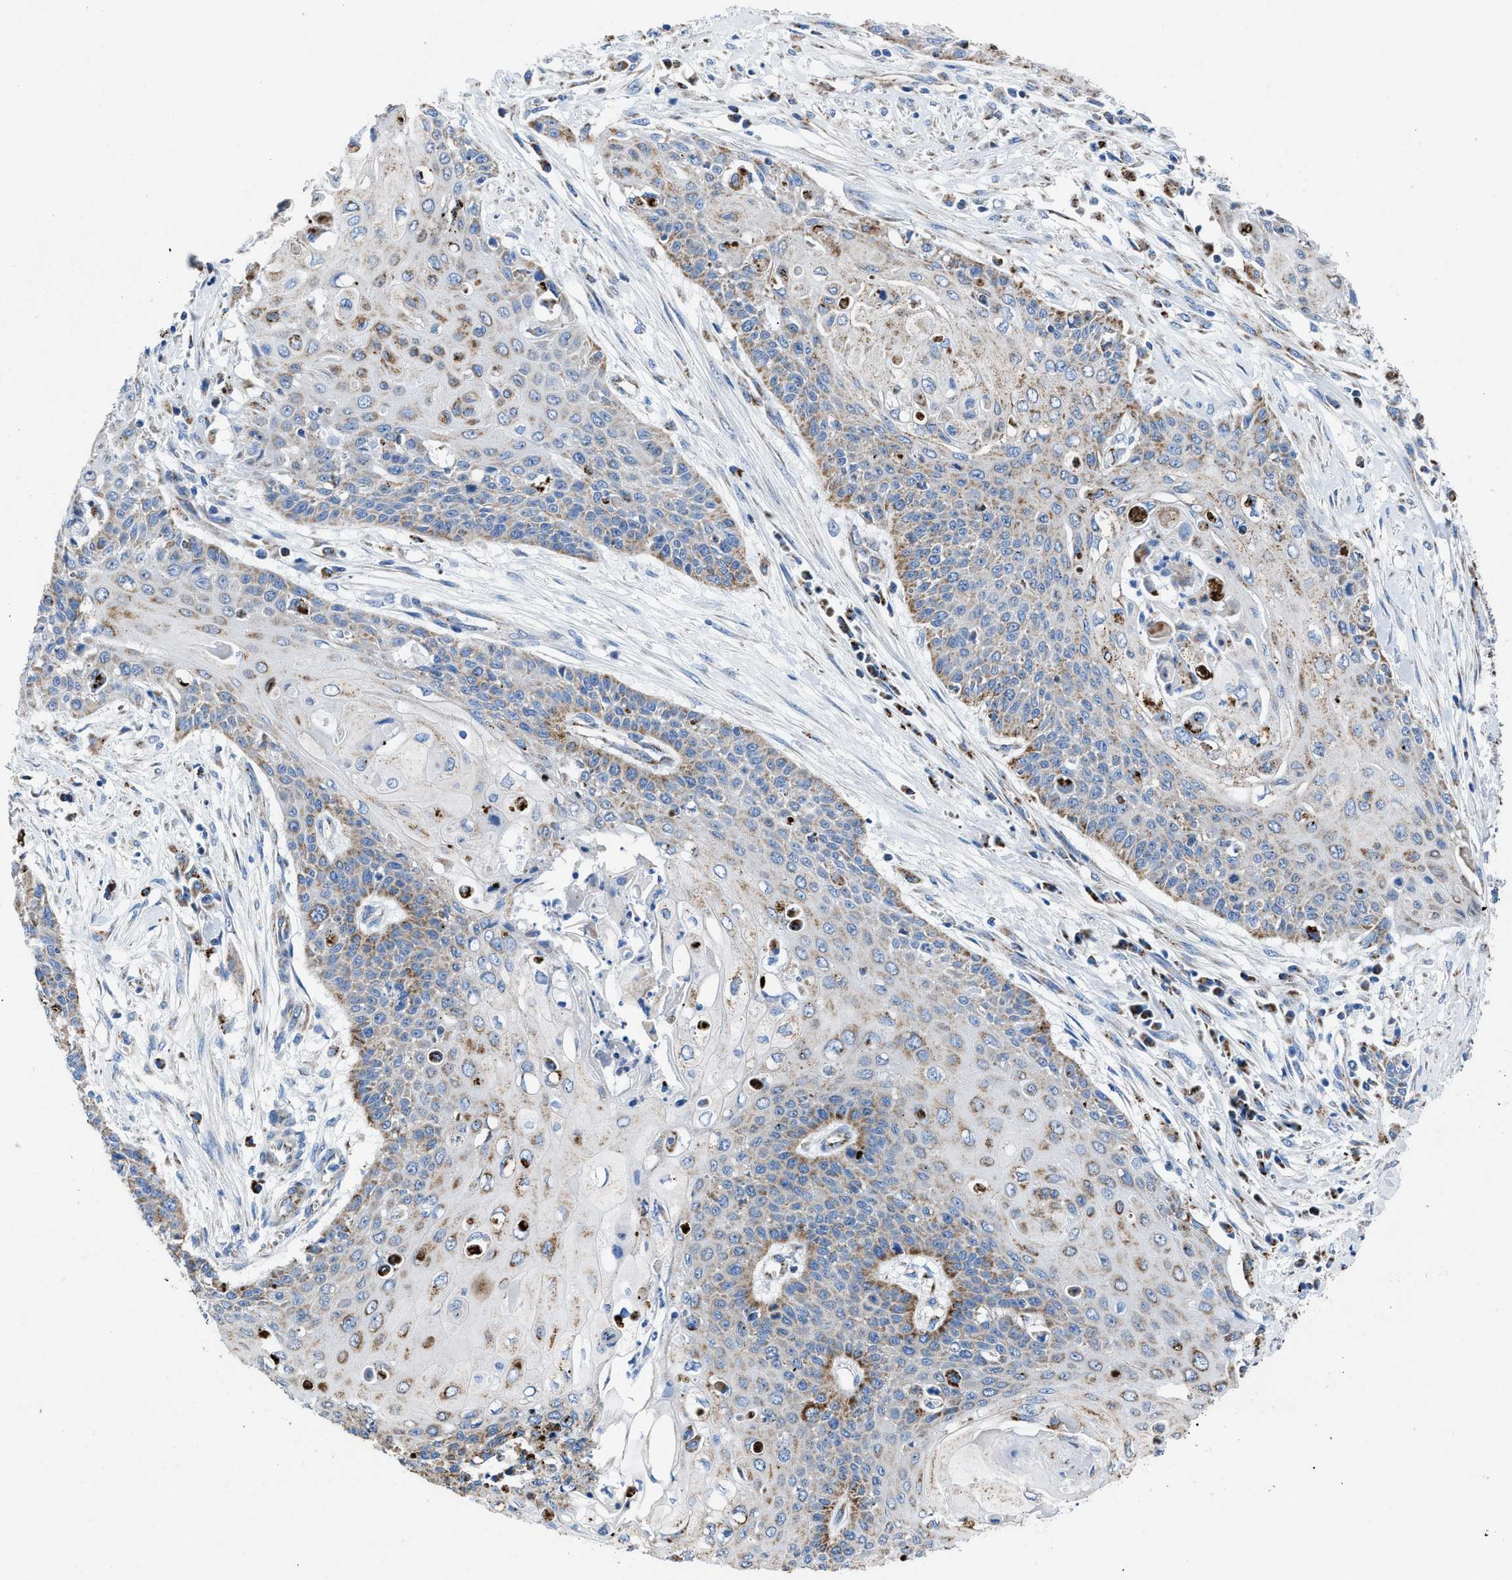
{"staining": {"intensity": "moderate", "quantity": "<25%", "location": "cytoplasmic/membranous"}, "tissue": "cervical cancer", "cell_type": "Tumor cells", "image_type": "cancer", "snomed": [{"axis": "morphology", "description": "Squamous cell carcinoma, NOS"}, {"axis": "topography", "description": "Cervix"}], "caption": "Cervical cancer was stained to show a protein in brown. There is low levels of moderate cytoplasmic/membranous expression in about <25% of tumor cells.", "gene": "ZDHHC3", "patient": {"sex": "female", "age": 39}}